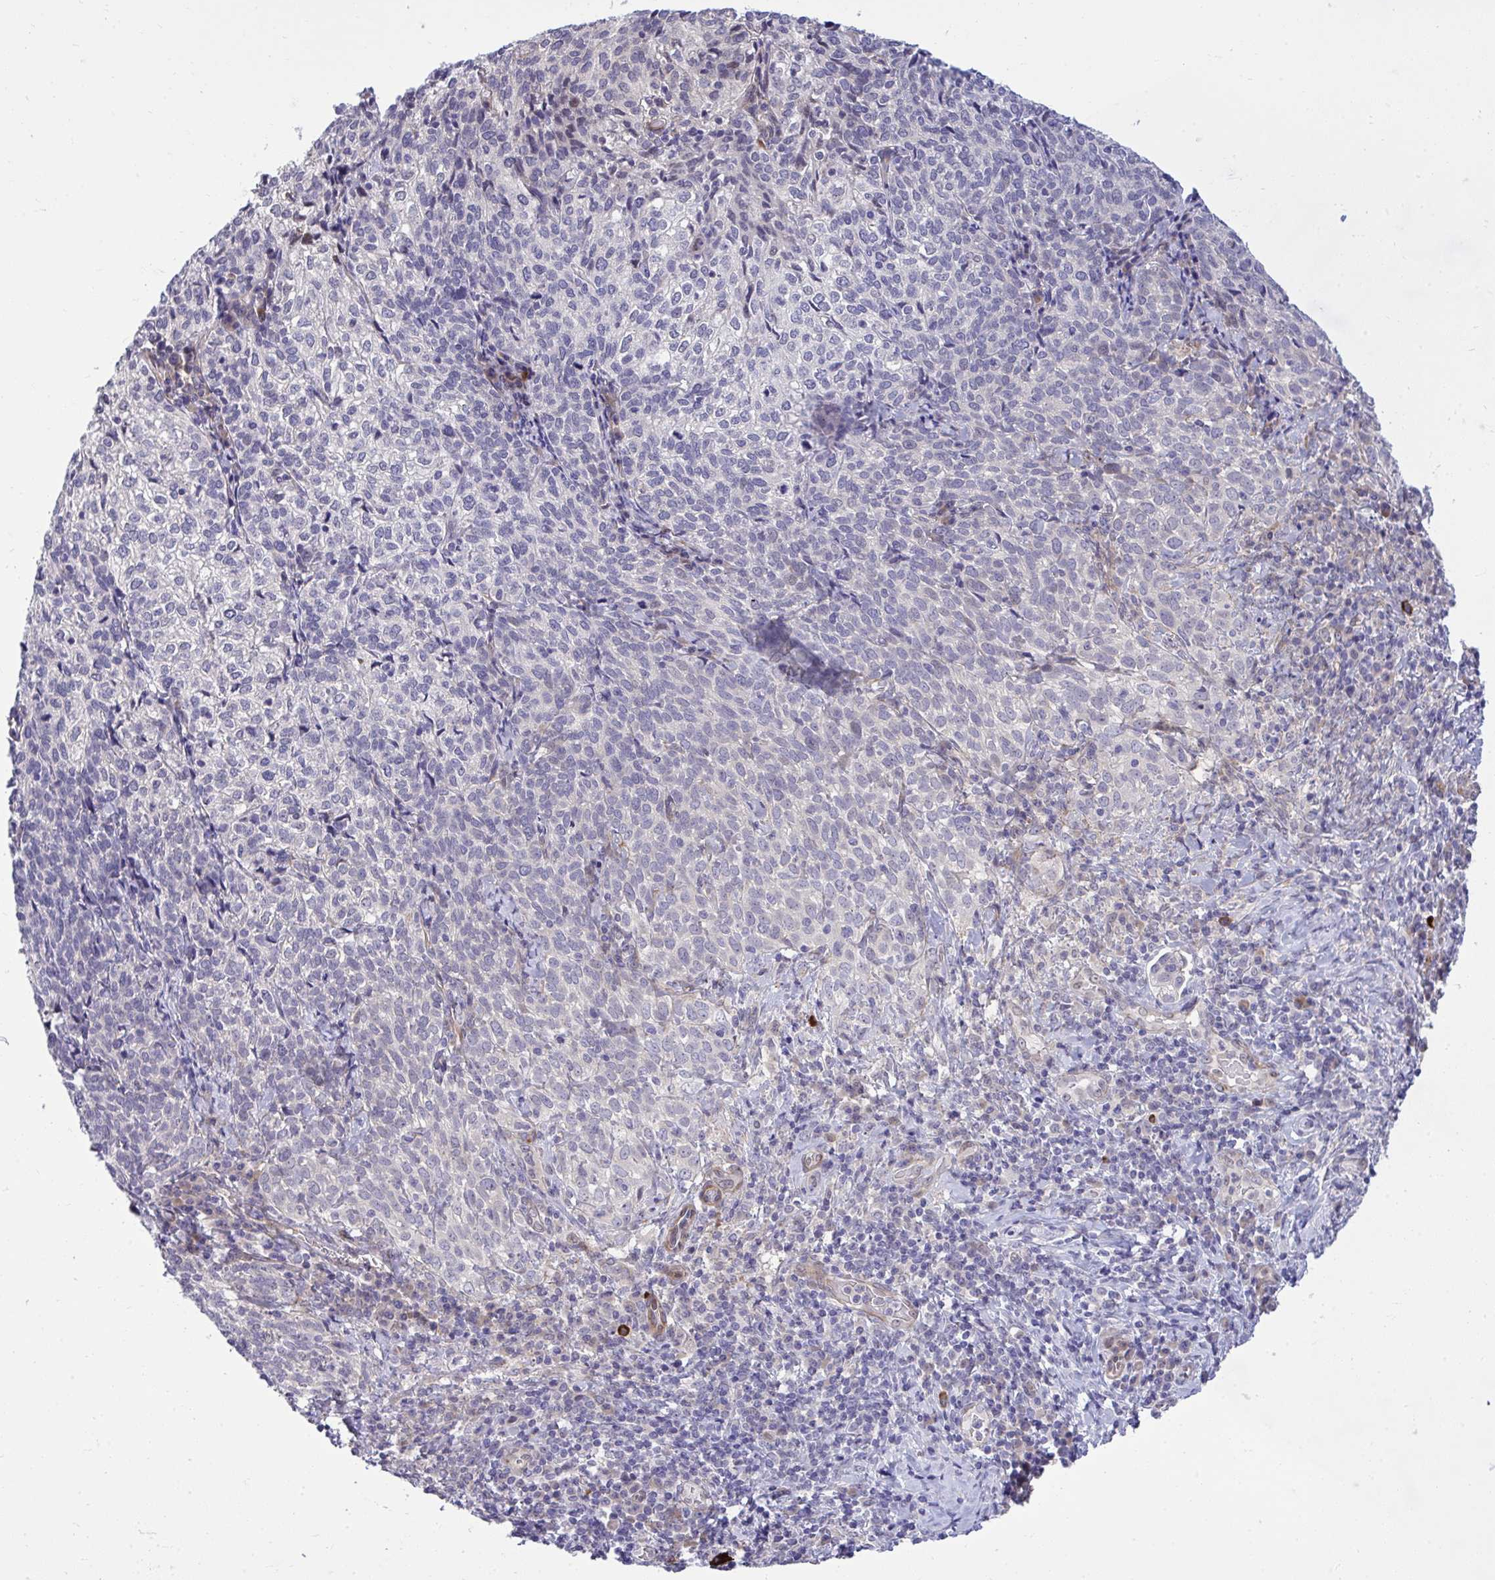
{"staining": {"intensity": "negative", "quantity": "none", "location": "none"}, "tissue": "cervical cancer", "cell_type": "Tumor cells", "image_type": "cancer", "snomed": [{"axis": "morphology", "description": "Normal tissue, NOS"}, {"axis": "morphology", "description": "Squamous cell carcinoma, NOS"}, {"axis": "topography", "description": "Vagina"}, {"axis": "topography", "description": "Cervix"}], "caption": "High power microscopy photomicrograph of an IHC histopathology image of cervical cancer, revealing no significant expression in tumor cells.", "gene": "HMBOX1", "patient": {"sex": "female", "age": 45}}